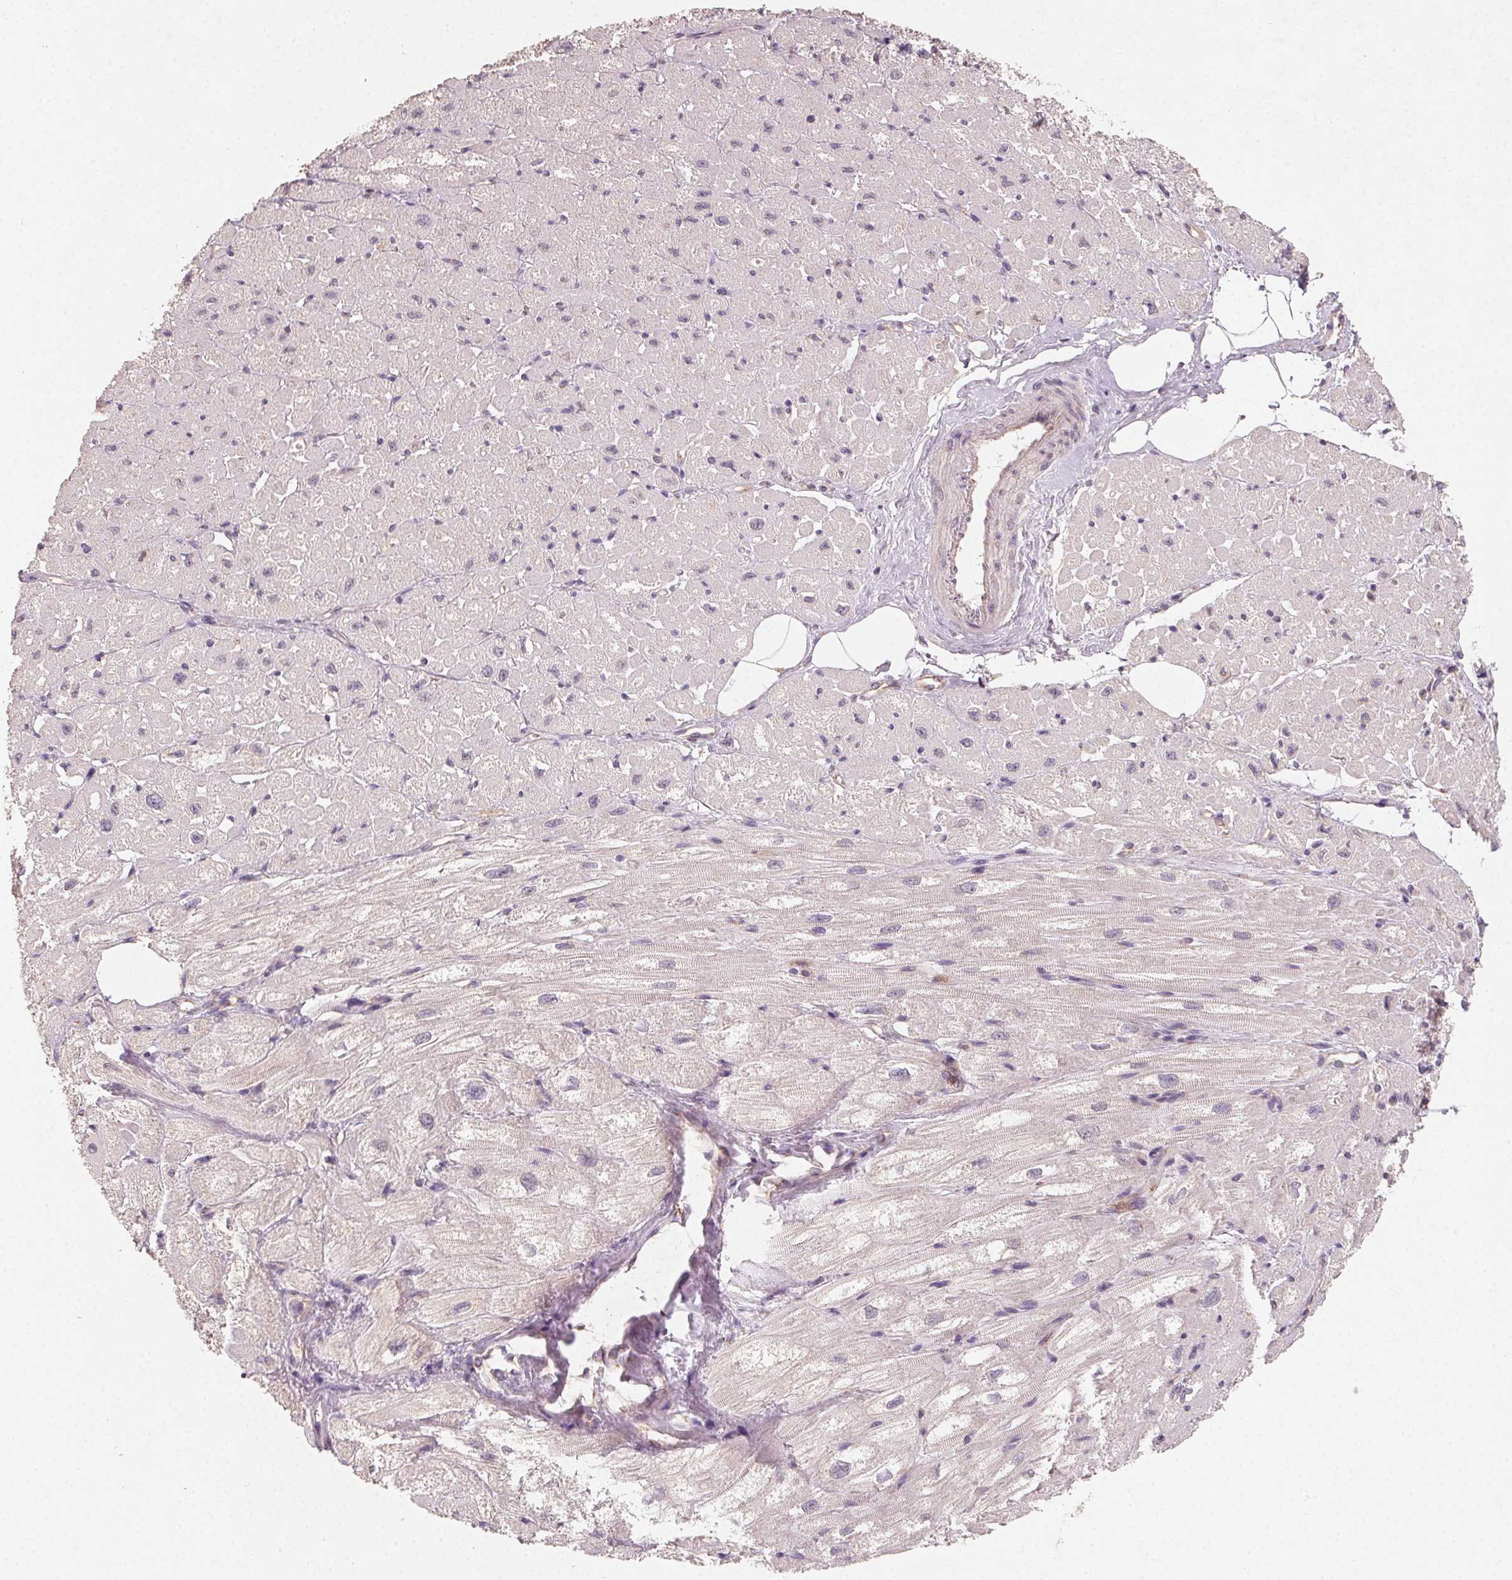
{"staining": {"intensity": "negative", "quantity": "none", "location": "none"}, "tissue": "heart muscle", "cell_type": "Cardiomyocytes", "image_type": "normal", "snomed": [{"axis": "morphology", "description": "Normal tissue, NOS"}, {"axis": "topography", "description": "Heart"}], "caption": "This is a image of IHC staining of normal heart muscle, which shows no positivity in cardiomyocytes. (DAB (3,3'-diaminobenzidine) IHC with hematoxylin counter stain).", "gene": "AP1S1", "patient": {"sex": "female", "age": 62}}